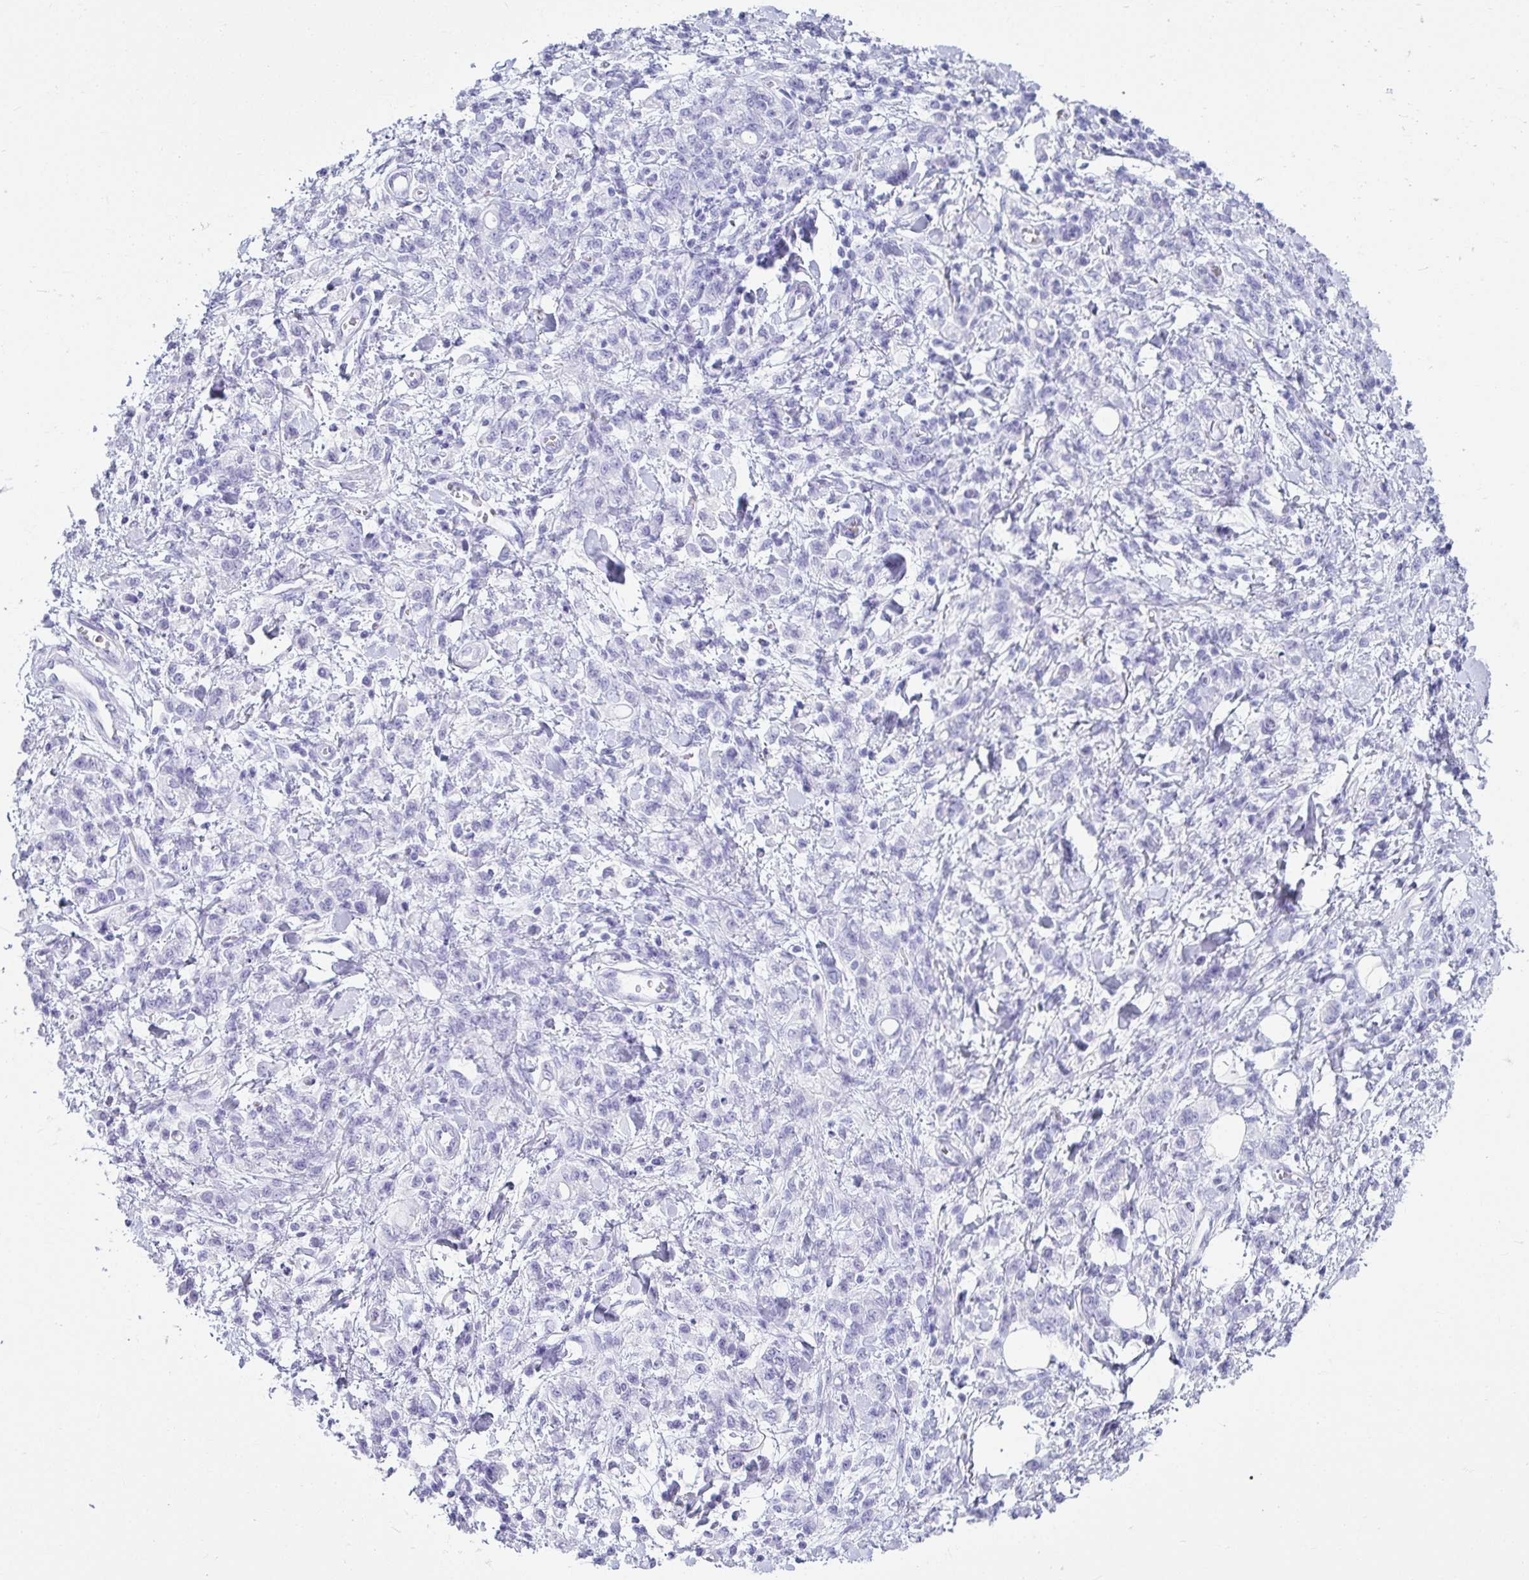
{"staining": {"intensity": "negative", "quantity": "none", "location": "none"}, "tissue": "stomach cancer", "cell_type": "Tumor cells", "image_type": "cancer", "snomed": [{"axis": "morphology", "description": "Adenocarcinoma, NOS"}, {"axis": "topography", "description": "Stomach"}], "caption": "Stomach adenocarcinoma stained for a protein using IHC displays no staining tumor cells.", "gene": "CLGN", "patient": {"sex": "male", "age": 77}}